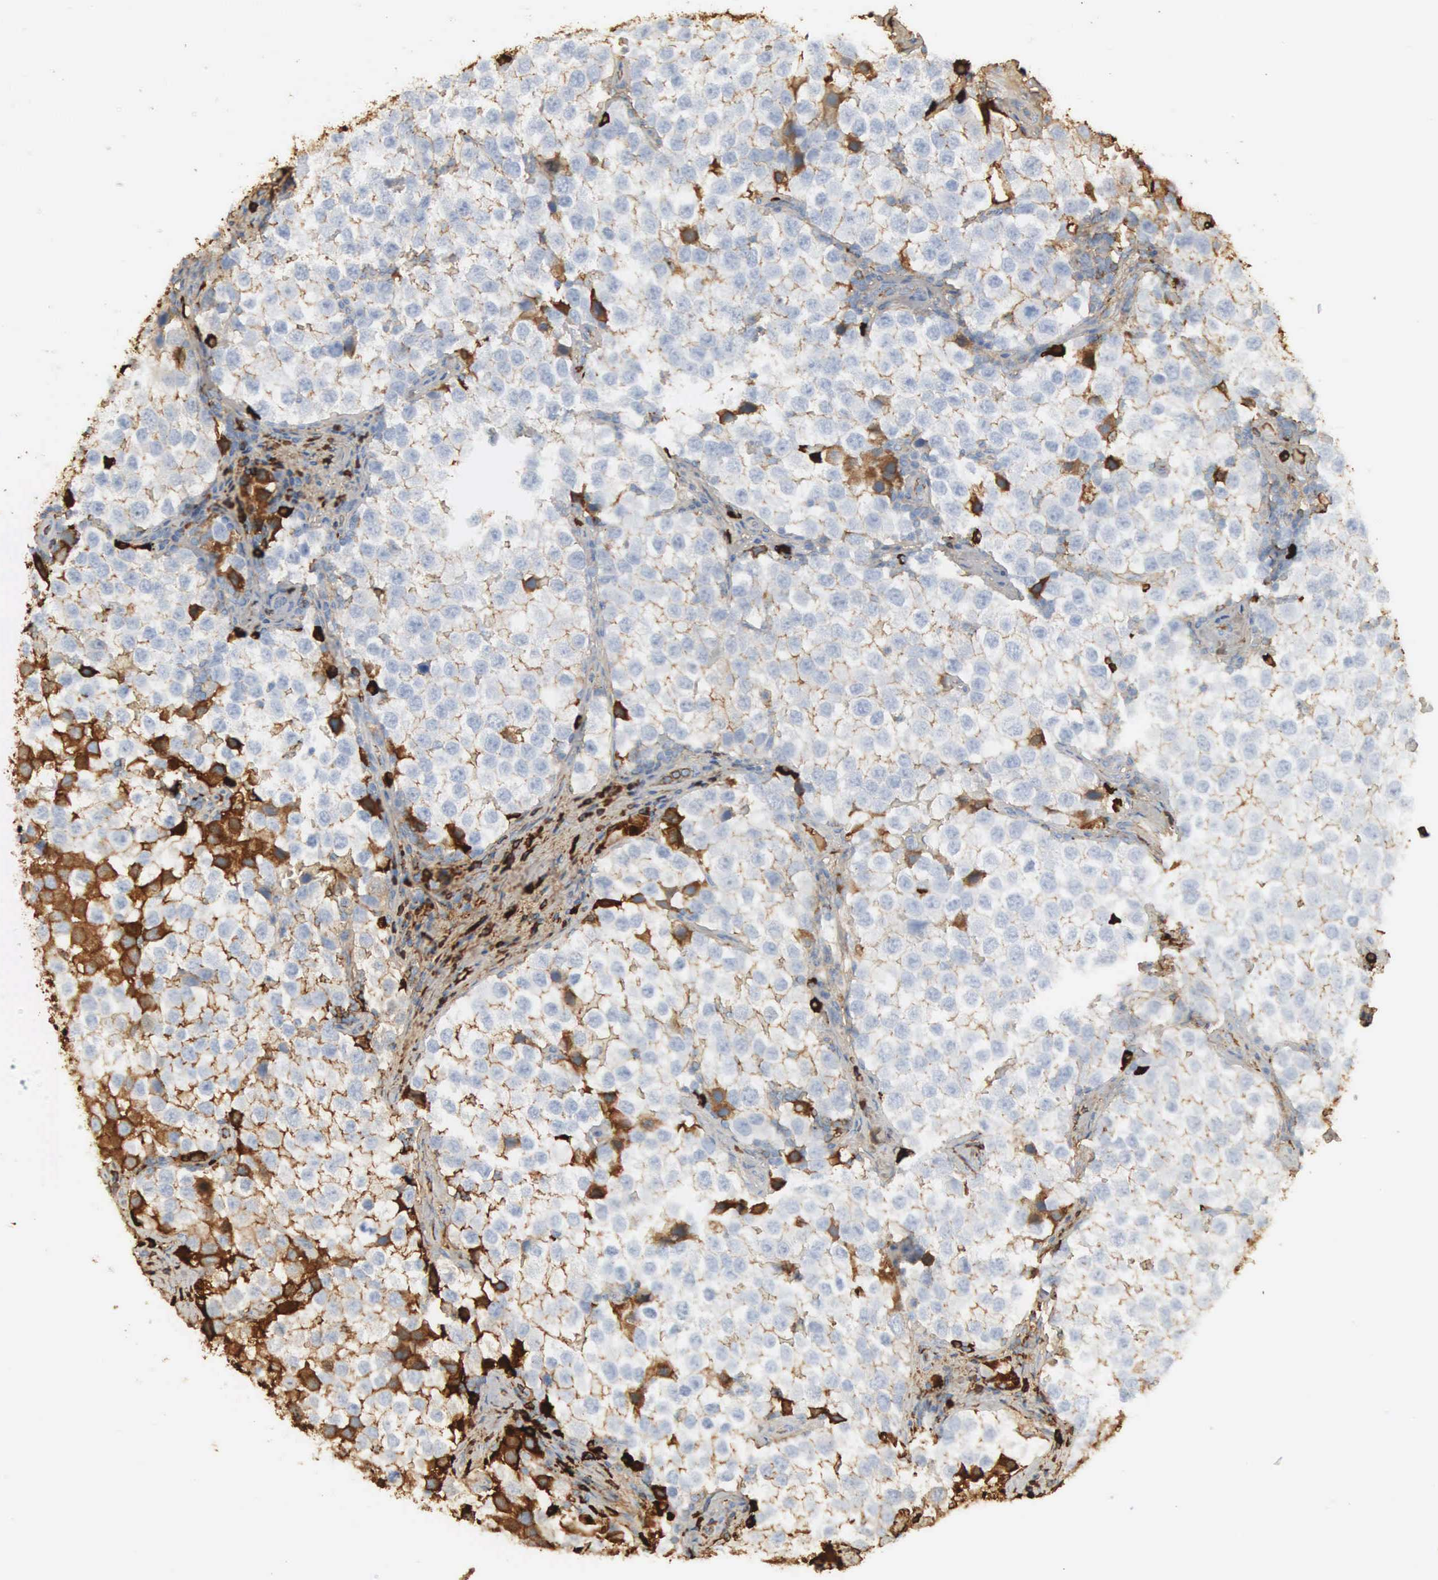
{"staining": {"intensity": "weak", "quantity": "25%-75%", "location": "cytoplasmic/membranous"}, "tissue": "testis cancer", "cell_type": "Tumor cells", "image_type": "cancer", "snomed": [{"axis": "morphology", "description": "Seminoma, NOS"}, {"axis": "topography", "description": "Testis"}], "caption": "A high-resolution micrograph shows IHC staining of testis cancer (seminoma), which demonstrates weak cytoplasmic/membranous staining in about 25%-75% of tumor cells.", "gene": "IGLC3", "patient": {"sex": "male", "age": 39}}